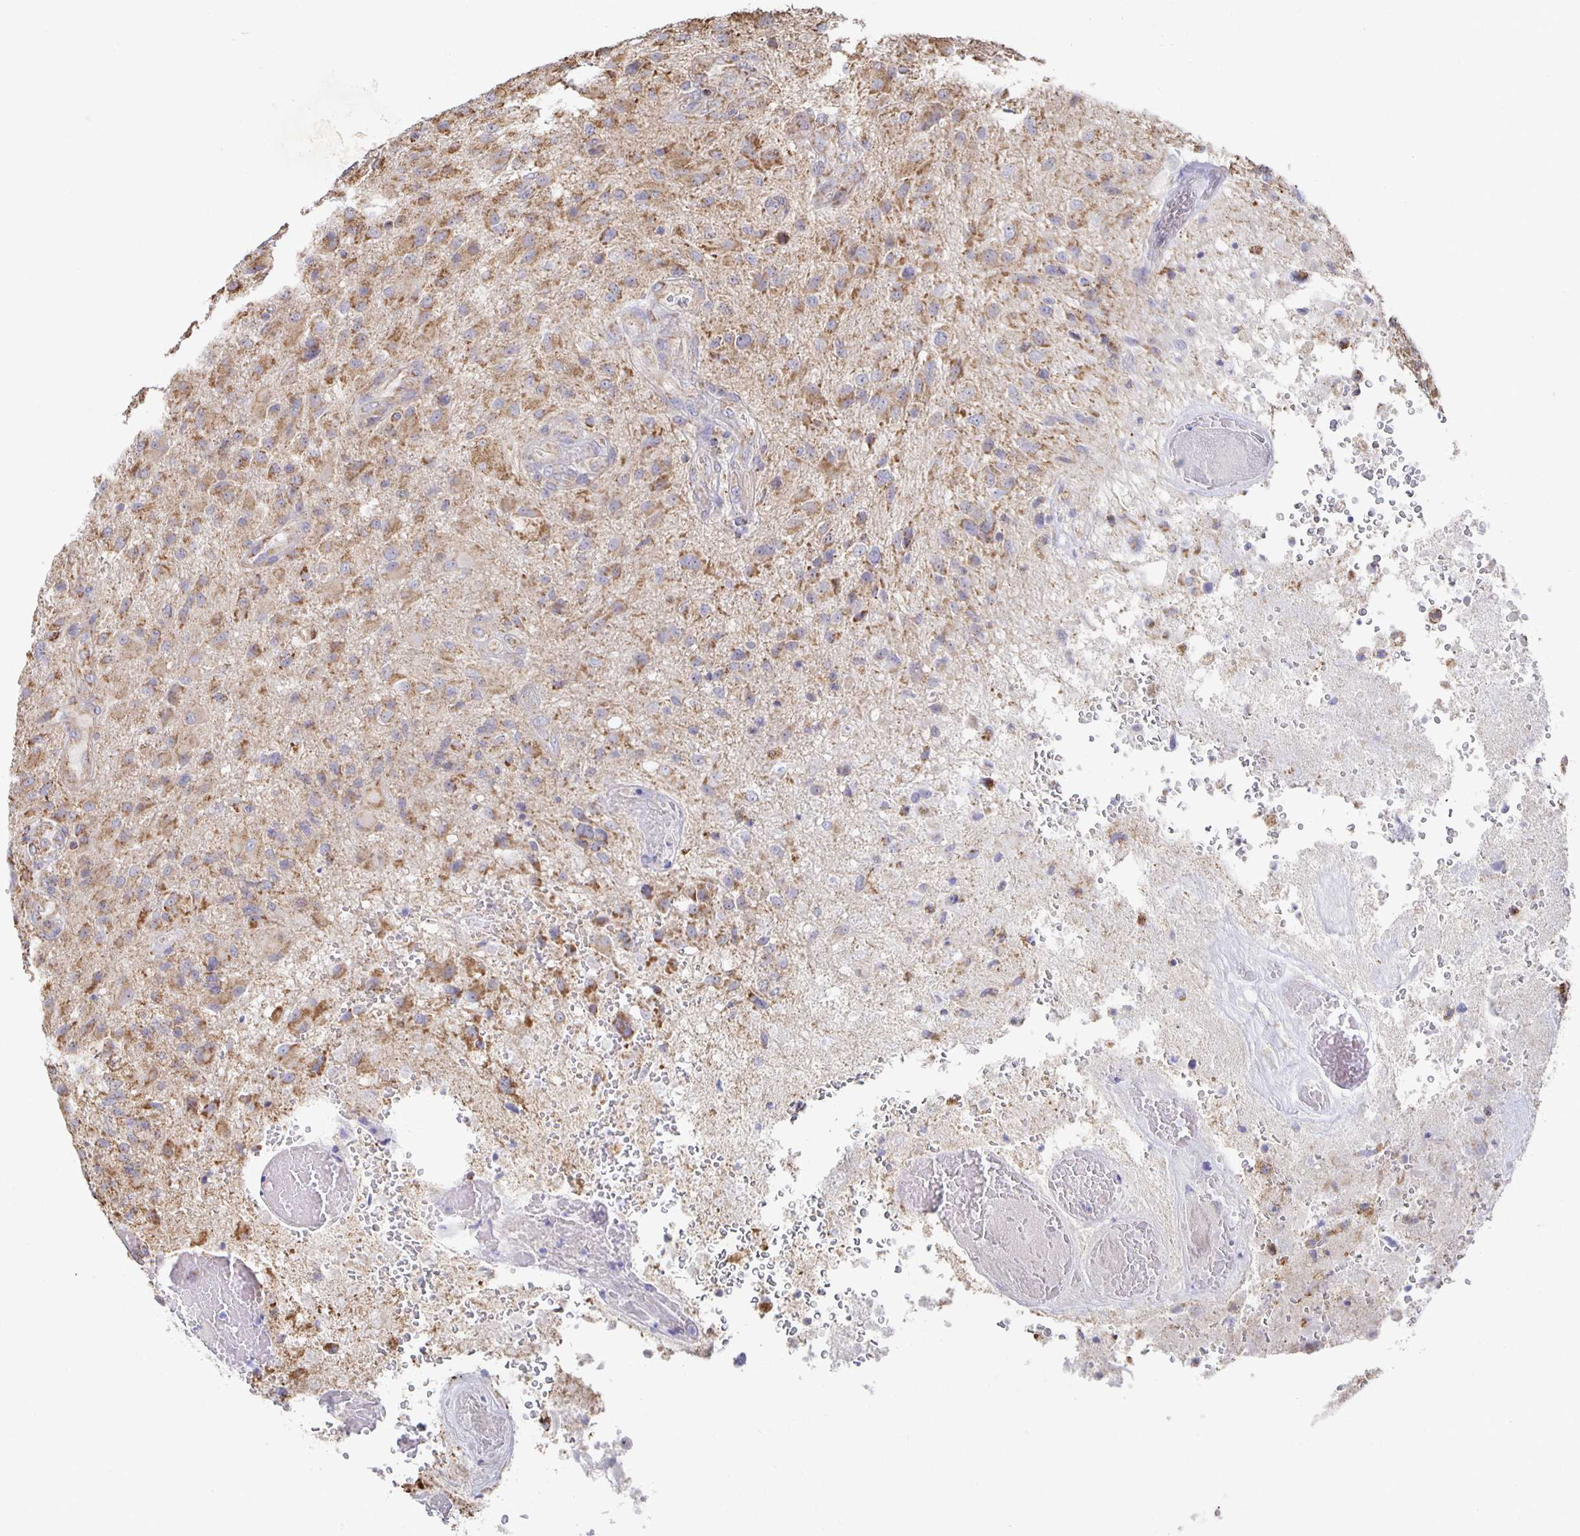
{"staining": {"intensity": "moderate", "quantity": ">75%", "location": "cytoplasmic/membranous"}, "tissue": "glioma", "cell_type": "Tumor cells", "image_type": "cancer", "snomed": [{"axis": "morphology", "description": "Glioma, malignant, High grade"}, {"axis": "topography", "description": "Brain"}], "caption": "Protein analysis of glioma tissue exhibits moderate cytoplasmic/membranous expression in approximately >75% of tumor cells.", "gene": "NKX2-8", "patient": {"sex": "male", "age": 53}}